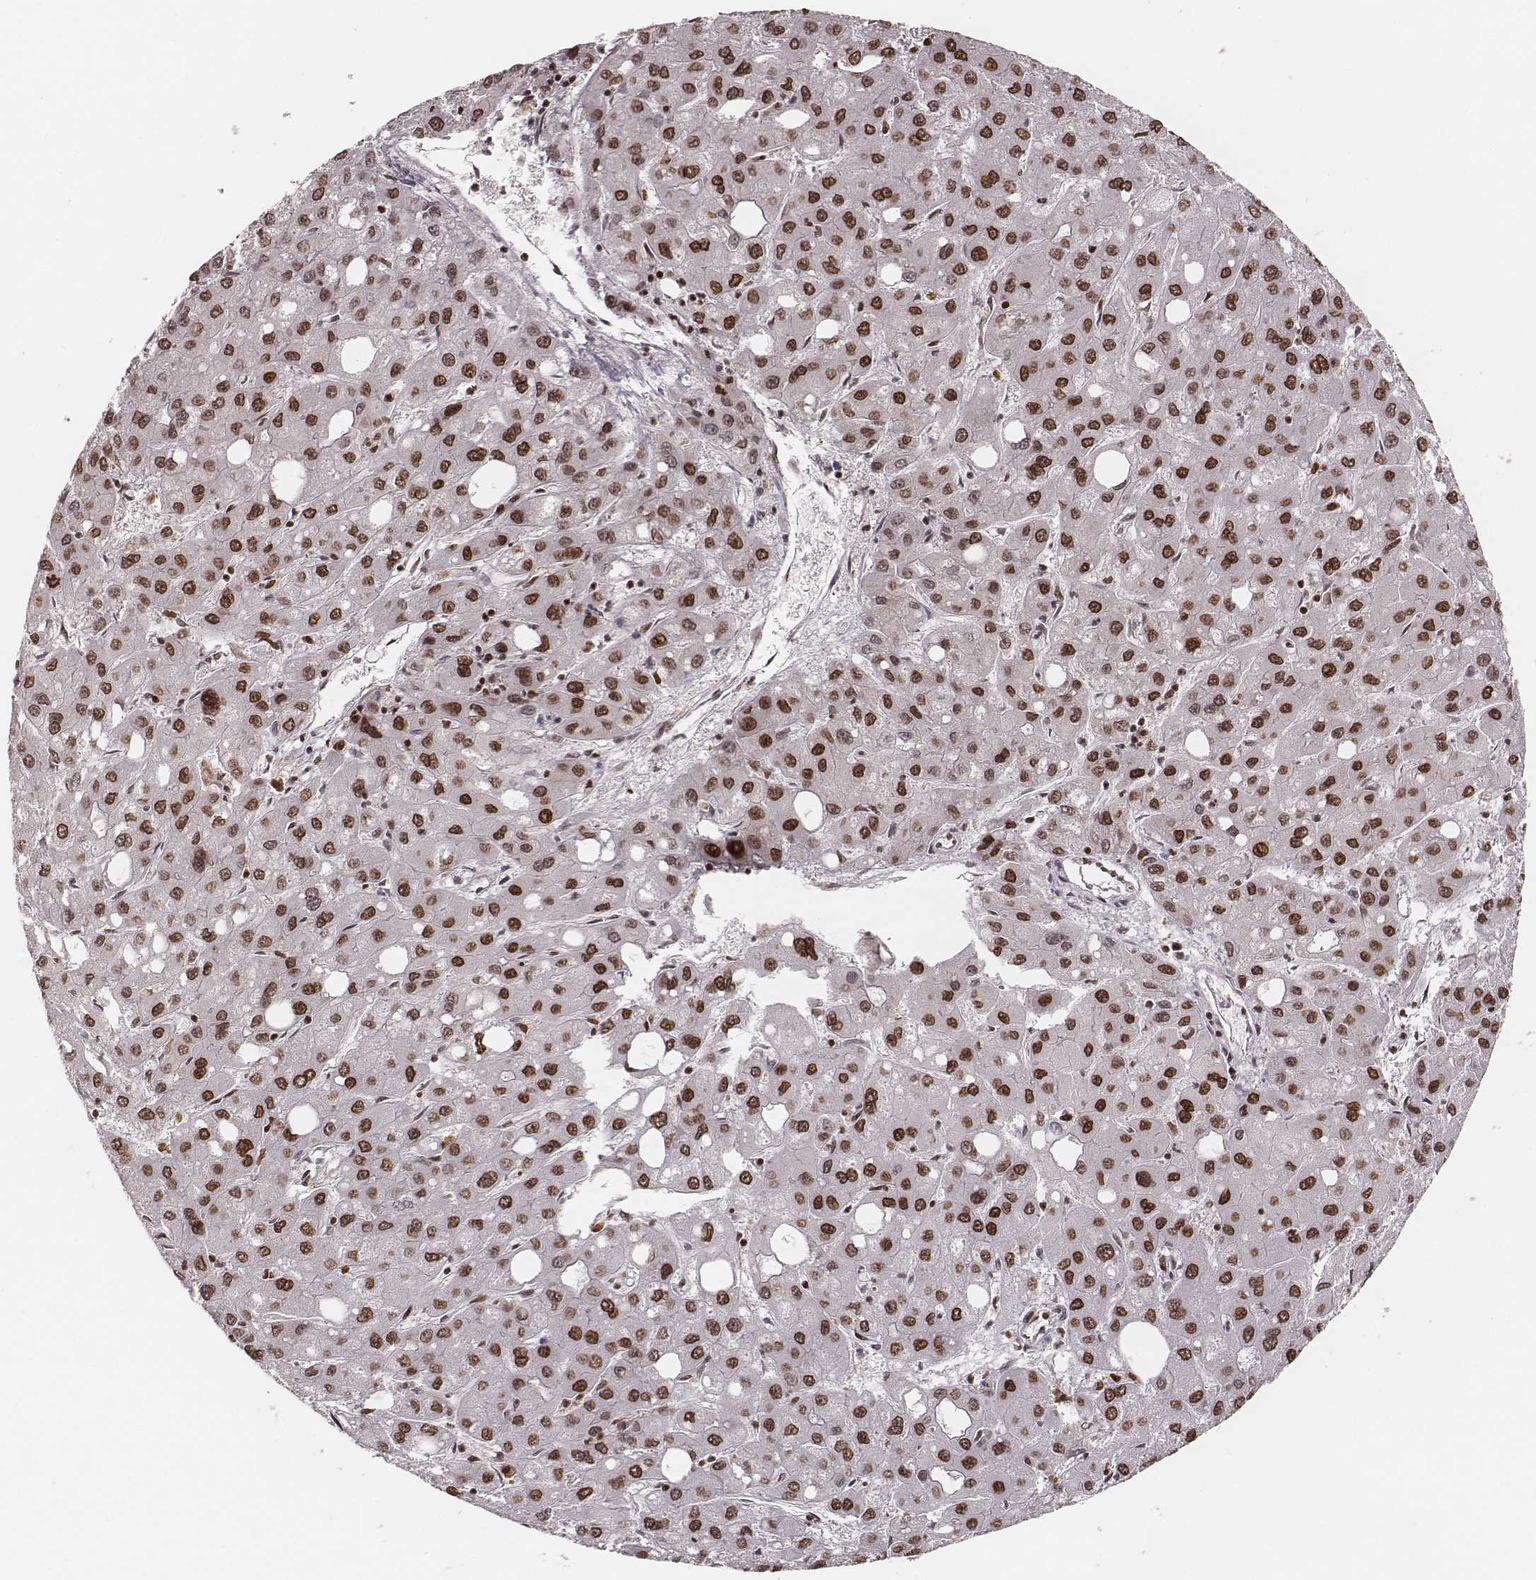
{"staining": {"intensity": "moderate", "quantity": ">75%", "location": "nuclear"}, "tissue": "liver cancer", "cell_type": "Tumor cells", "image_type": "cancer", "snomed": [{"axis": "morphology", "description": "Carcinoma, Hepatocellular, NOS"}, {"axis": "topography", "description": "Liver"}], "caption": "Immunohistochemistry (IHC) histopathology image of neoplastic tissue: human liver cancer stained using IHC shows medium levels of moderate protein expression localized specifically in the nuclear of tumor cells, appearing as a nuclear brown color.", "gene": "PARP1", "patient": {"sex": "male", "age": 73}}